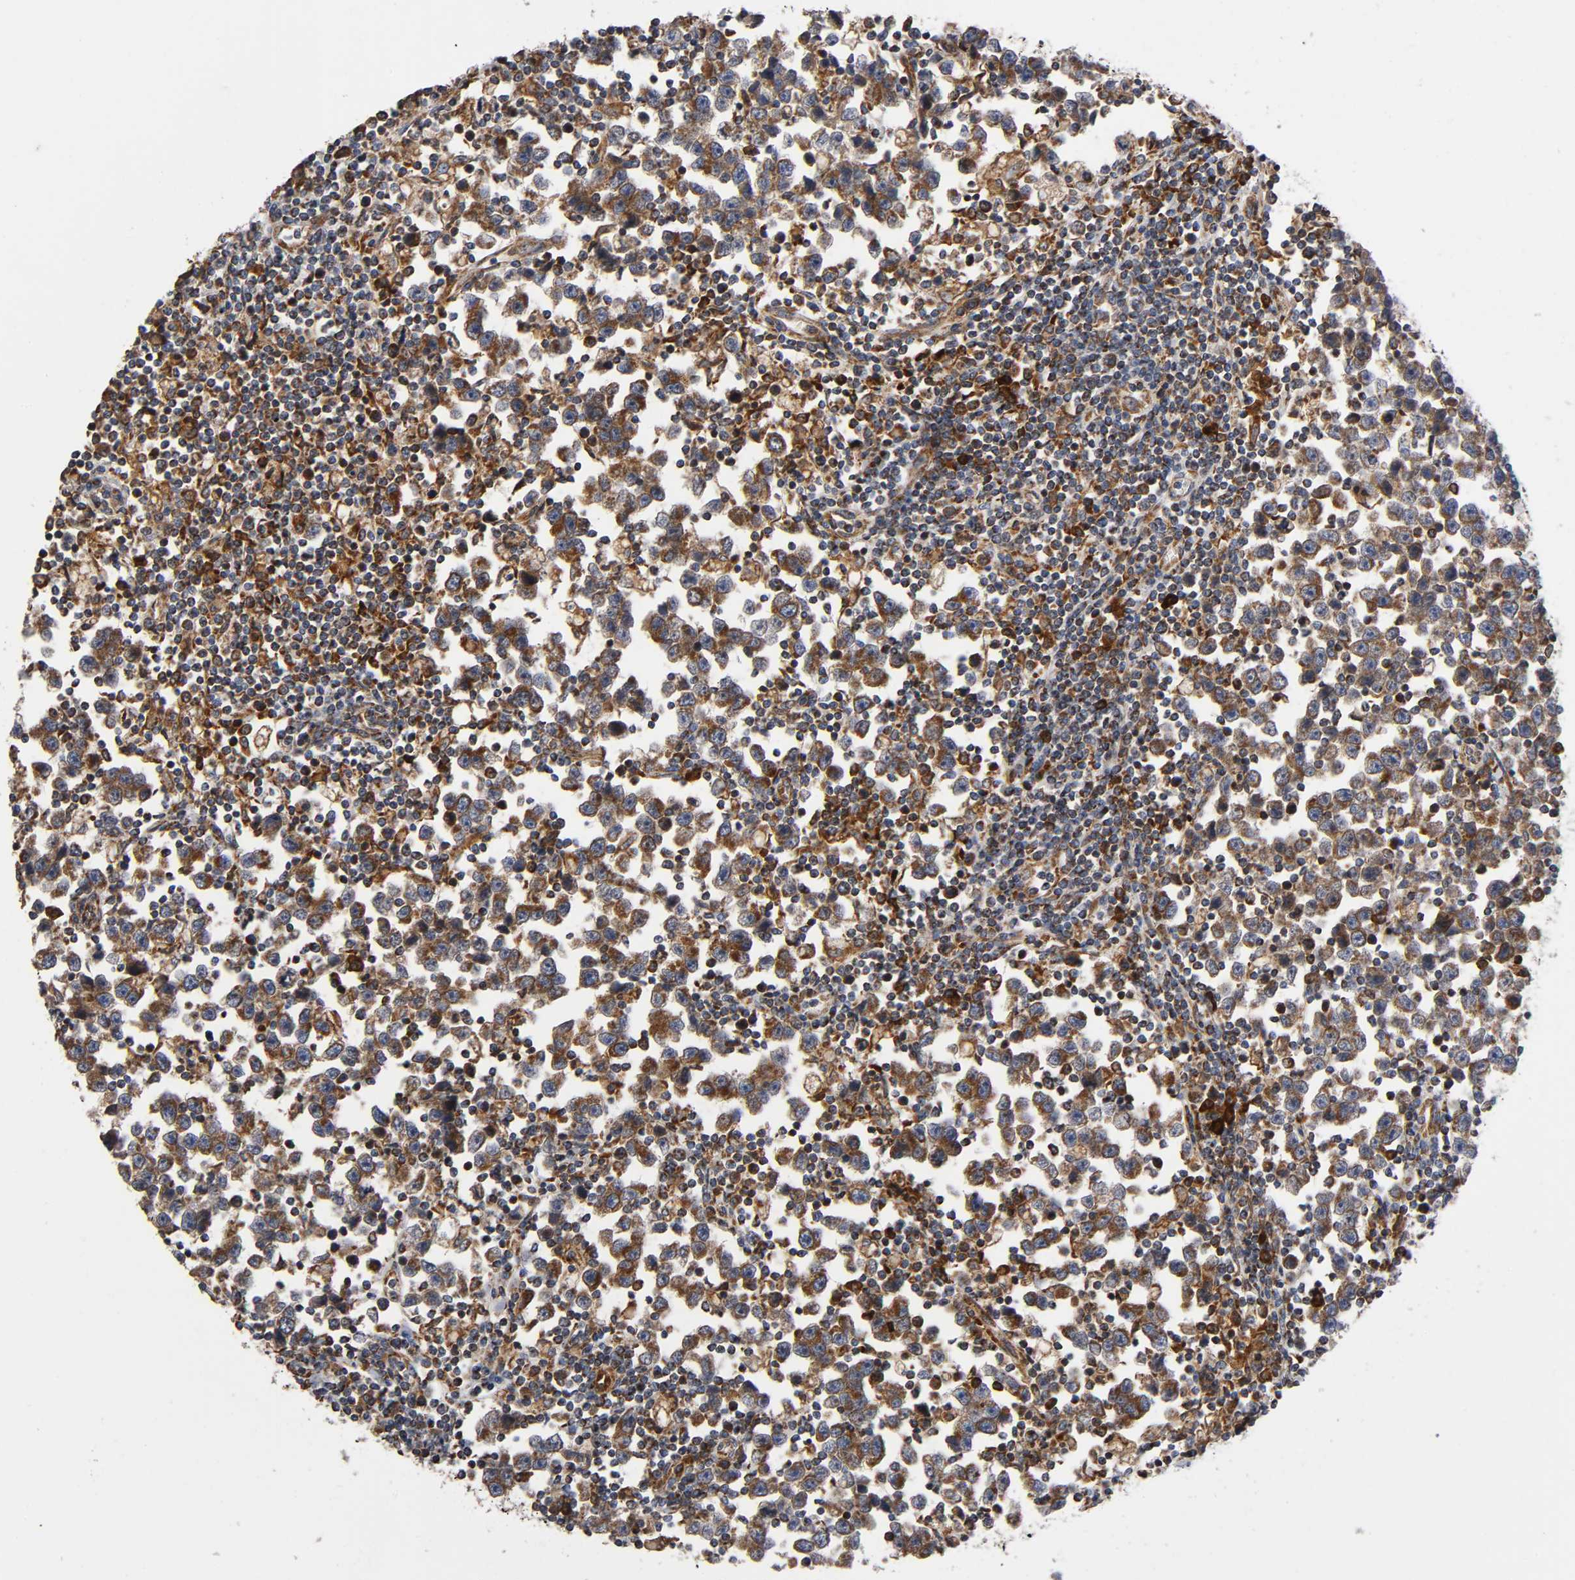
{"staining": {"intensity": "moderate", "quantity": ">75%", "location": "cytoplasmic/membranous"}, "tissue": "testis cancer", "cell_type": "Tumor cells", "image_type": "cancer", "snomed": [{"axis": "morphology", "description": "Seminoma, NOS"}, {"axis": "topography", "description": "Testis"}], "caption": "Protein staining of seminoma (testis) tissue reveals moderate cytoplasmic/membranous positivity in approximately >75% of tumor cells.", "gene": "MAP3K1", "patient": {"sex": "male", "age": 43}}